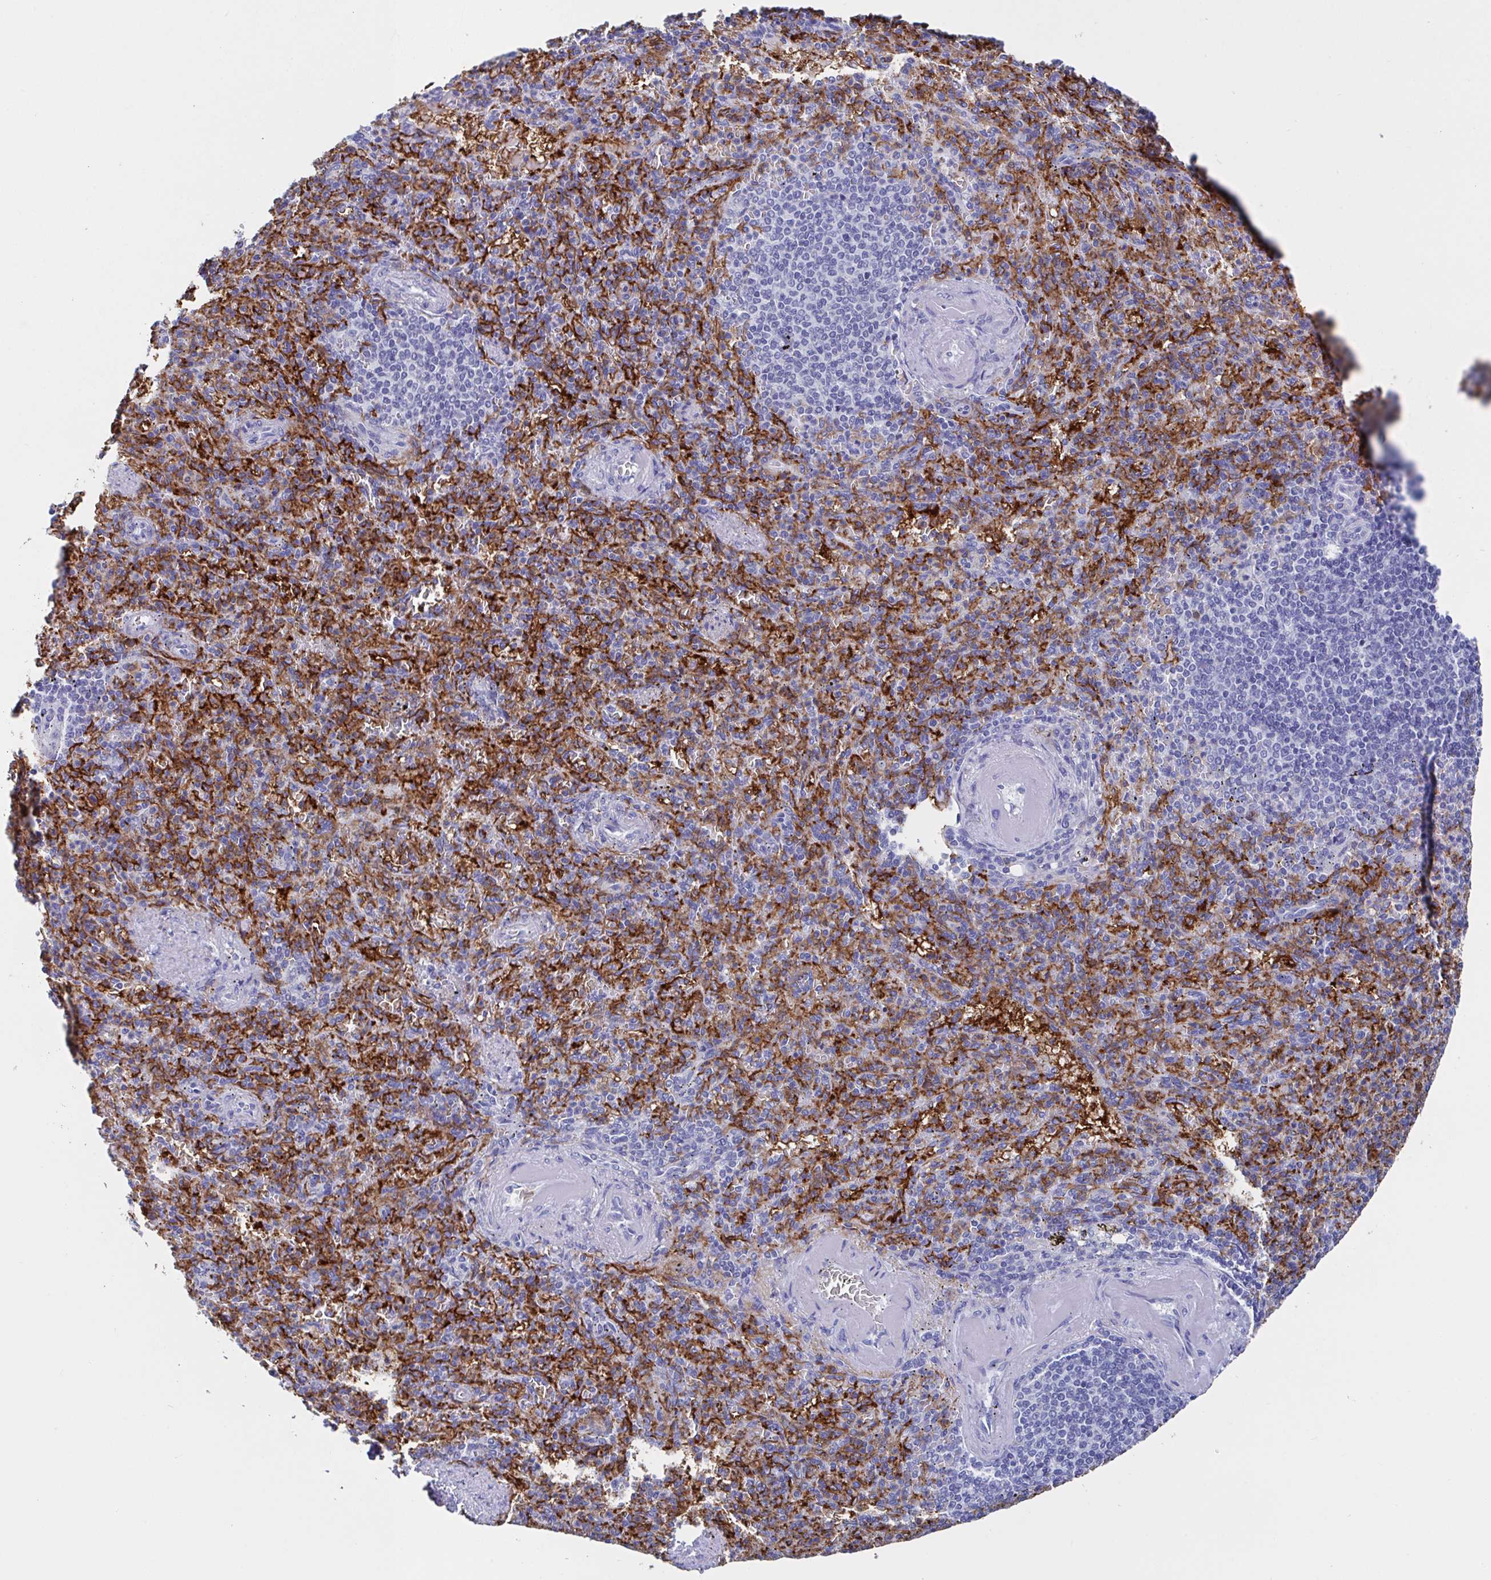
{"staining": {"intensity": "moderate", "quantity": "<25%", "location": "cytoplasmic/membranous"}, "tissue": "spleen", "cell_type": "Cells in red pulp", "image_type": "normal", "snomed": [{"axis": "morphology", "description": "Normal tissue, NOS"}, {"axis": "topography", "description": "Spleen"}], "caption": "Spleen stained with DAB immunohistochemistry demonstrates low levels of moderate cytoplasmic/membranous expression in about <25% of cells in red pulp. (IHC, brightfield microscopy, high magnification).", "gene": "FCGR3A", "patient": {"sex": "female", "age": 74}}